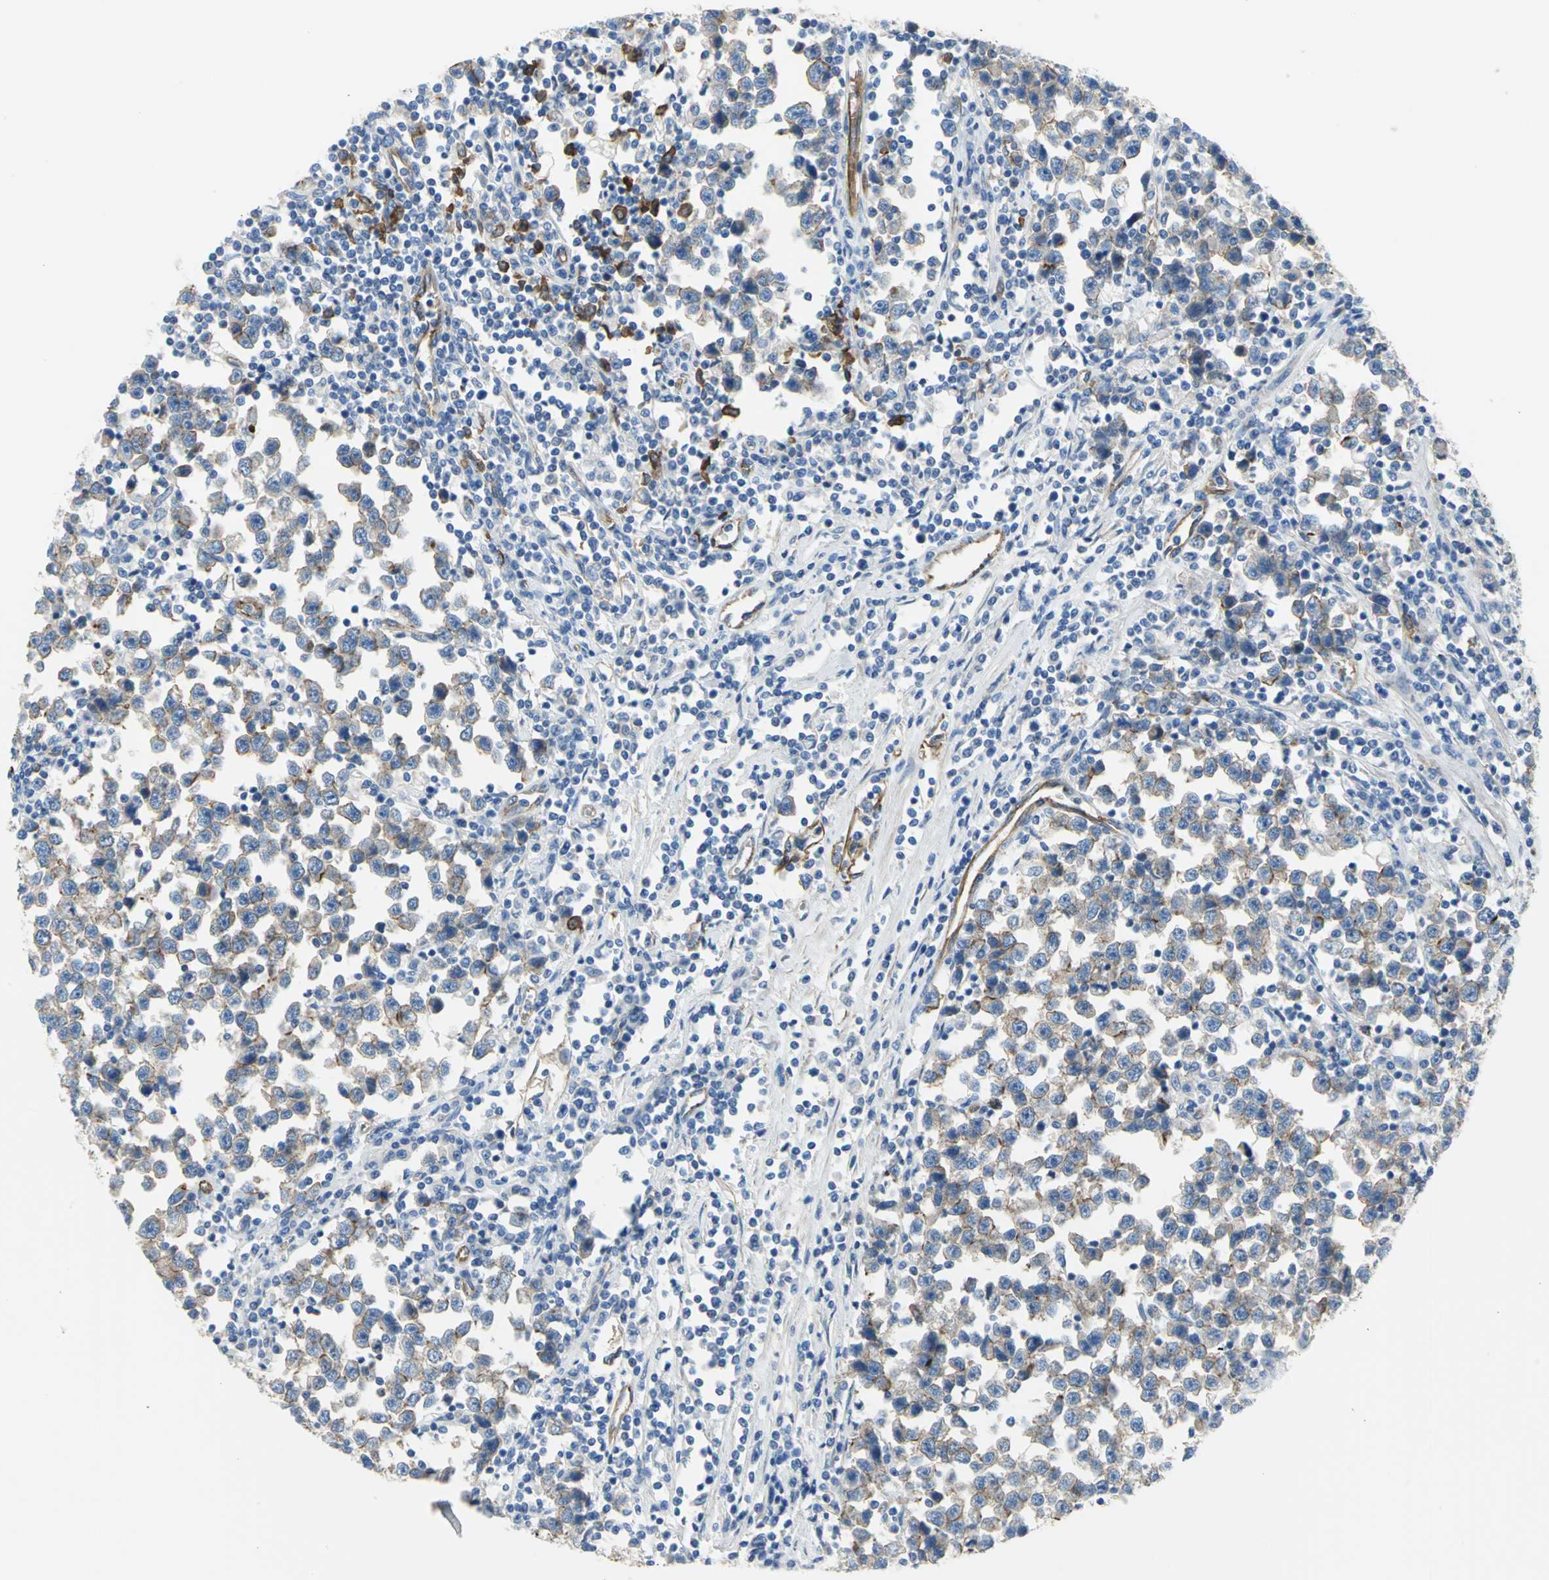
{"staining": {"intensity": "moderate", "quantity": ">75%", "location": "cytoplasmic/membranous"}, "tissue": "testis cancer", "cell_type": "Tumor cells", "image_type": "cancer", "snomed": [{"axis": "morphology", "description": "Seminoma, NOS"}, {"axis": "topography", "description": "Testis"}], "caption": "Protein expression analysis of human testis seminoma reveals moderate cytoplasmic/membranous staining in about >75% of tumor cells.", "gene": "FLNB", "patient": {"sex": "male", "age": 43}}